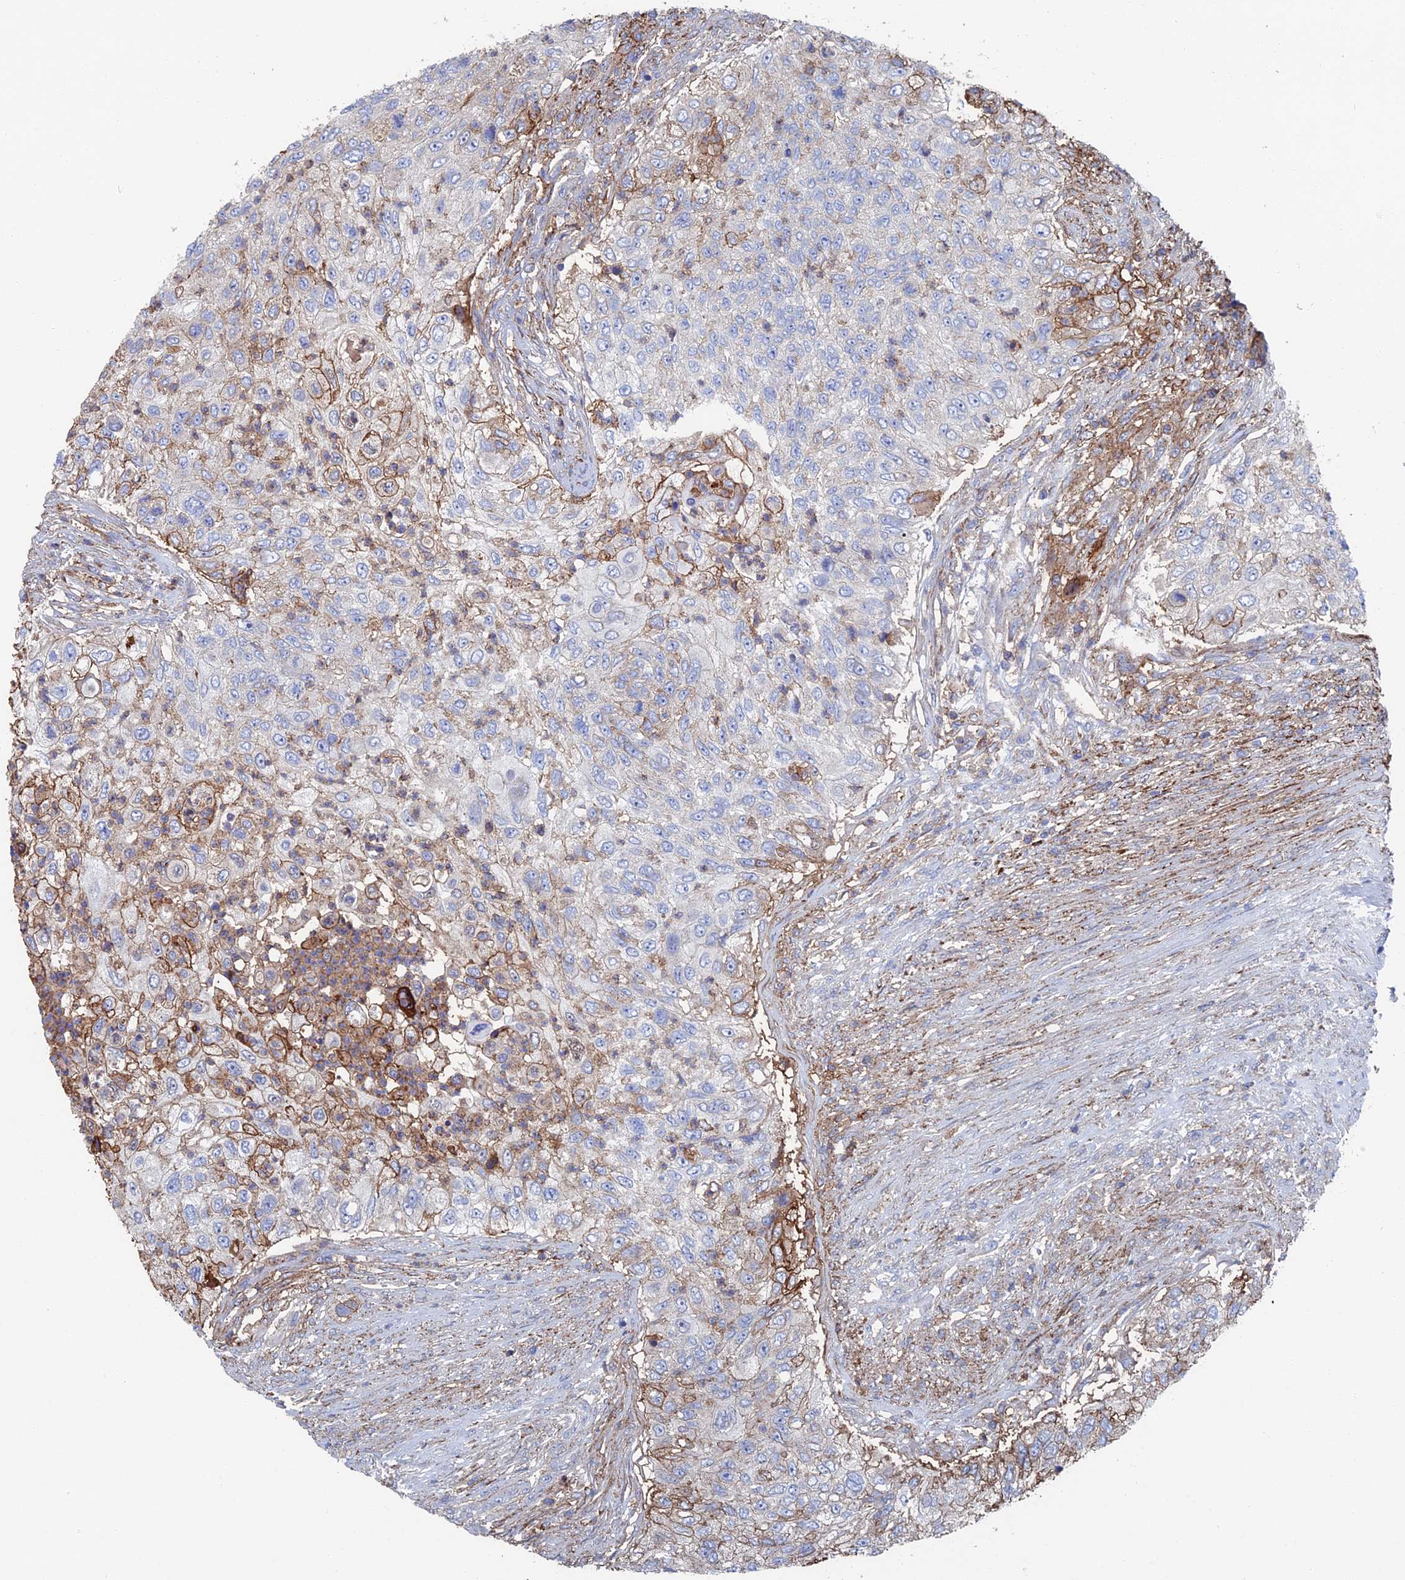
{"staining": {"intensity": "moderate", "quantity": "<25%", "location": "cytoplasmic/membranous"}, "tissue": "urothelial cancer", "cell_type": "Tumor cells", "image_type": "cancer", "snomed": [{"axis": "morphology", "description": "Urothelial carcinoma, High grade"}, {"axis": "topography", "description": "Urinary bladder"}], "caption": "This image displays high-grade urothelial carcinoma stained with immunohistochemistry to label a protein in brown. The cytoplasmic/membranous of tumor cells show moderate positivity for the protein. Nuclei are counter-stained blue.", "gene": "SNX11", "patient": {"sex": "female", "age": 60}}